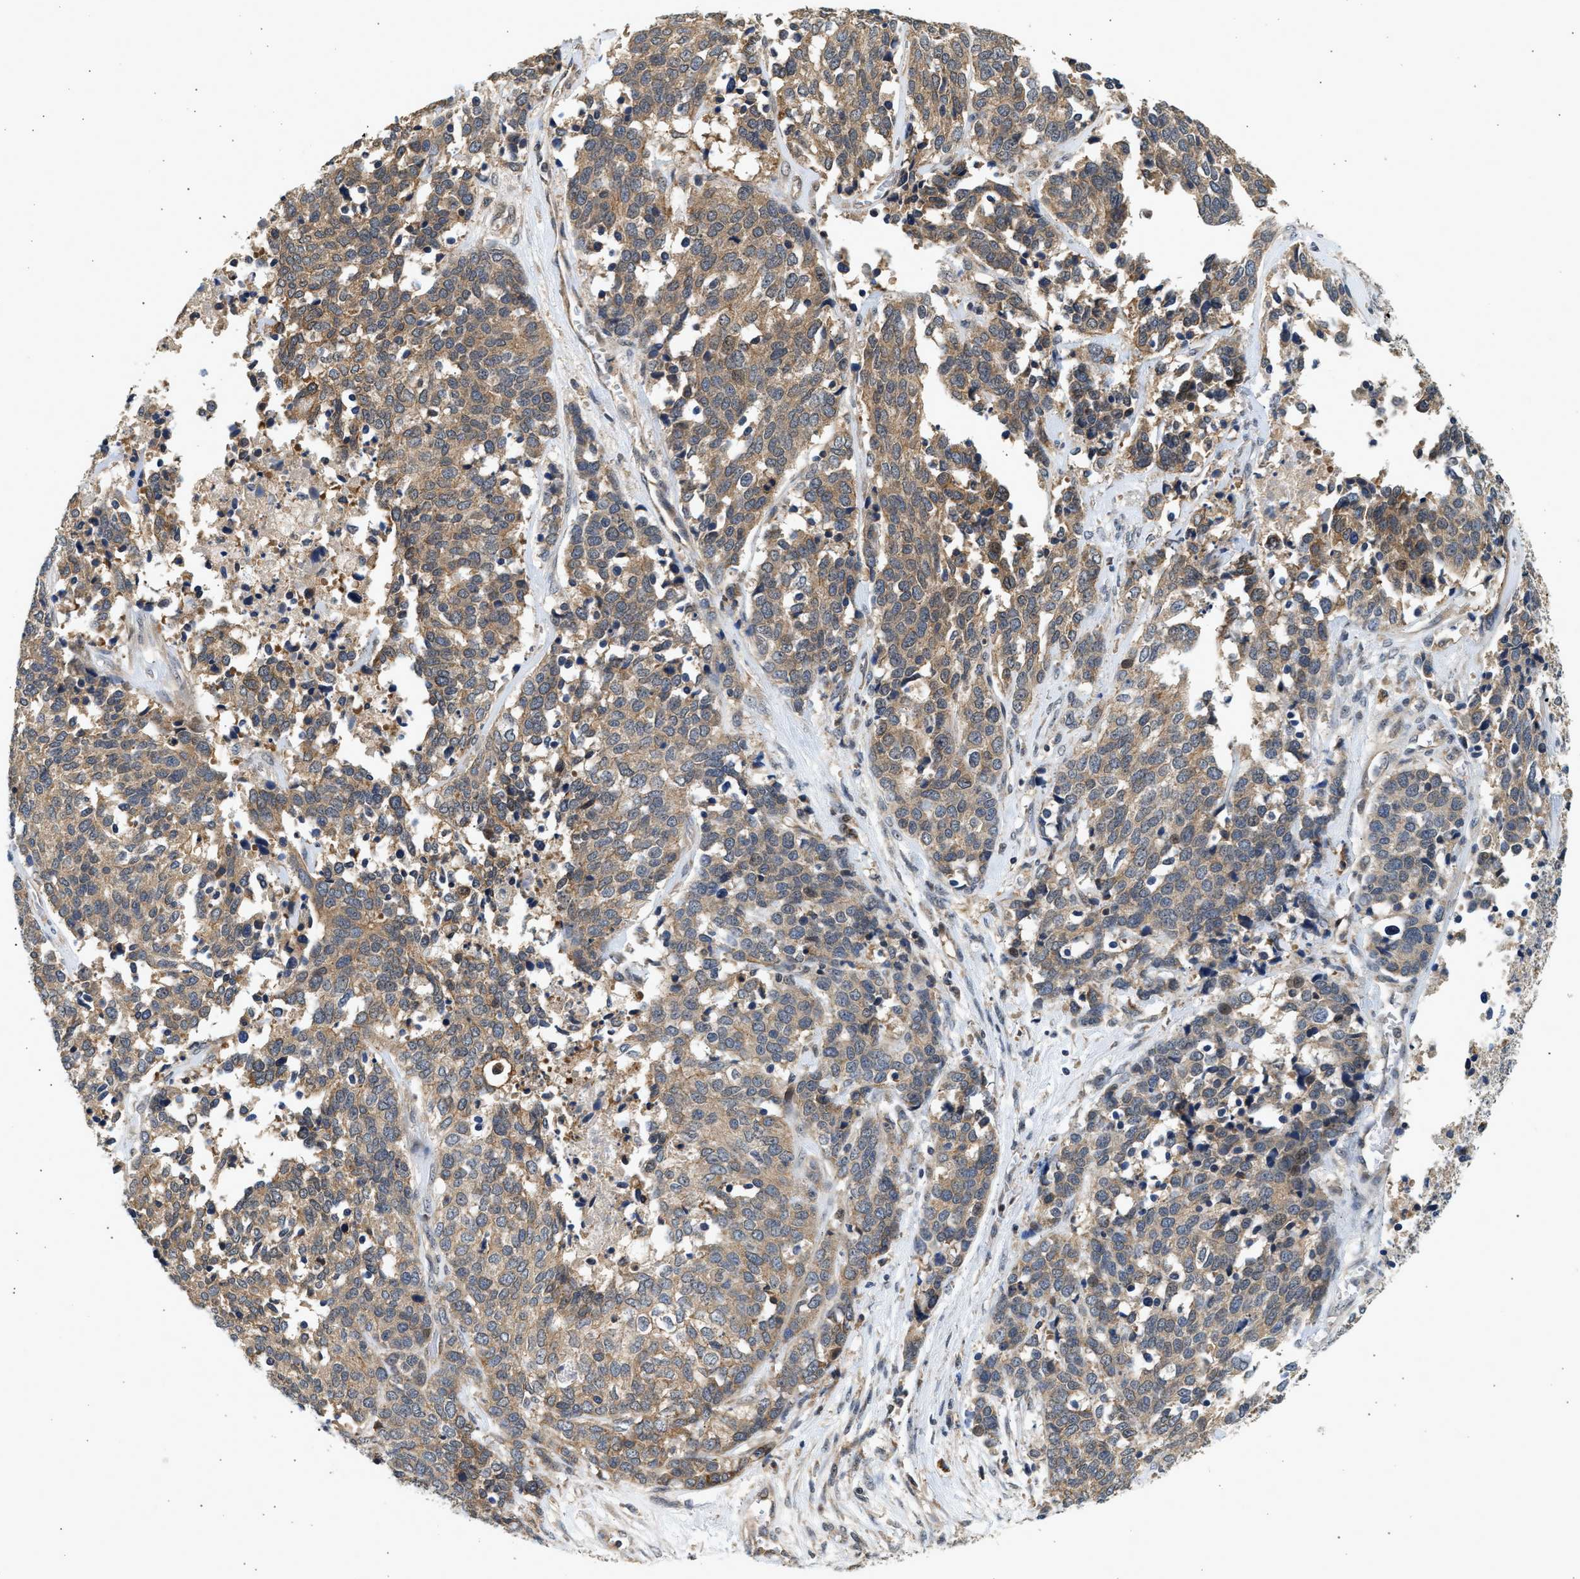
{"staining": {"intensity": "moderate", "quantity": ">75%", "location": "cytoplasmic/membranous"}, "tissue": "ovarian cancer", "cell_type": "Tumor cells", "image_type": "cancer", "snomed": [{"axis": "morphology", "description": "Cystadenocarcinoma, serous, NOS"}, {"axis": "topography", "description": "Ovary"}], "caption": "Immunohistochemistry (IHC) (DAB) staining of ovarian cancer demonstrates moderate cytoplasmic/membranous protein staining in approximately >75% of tumor cells. Using DAB (3,3'-diaminobenzidine) (brown) and hematoxylin (blue) stains, captured at high magnification using brightfield microscopy.", "gene": "DUSP14", "patient": {"sex": "female", "age": 44}}